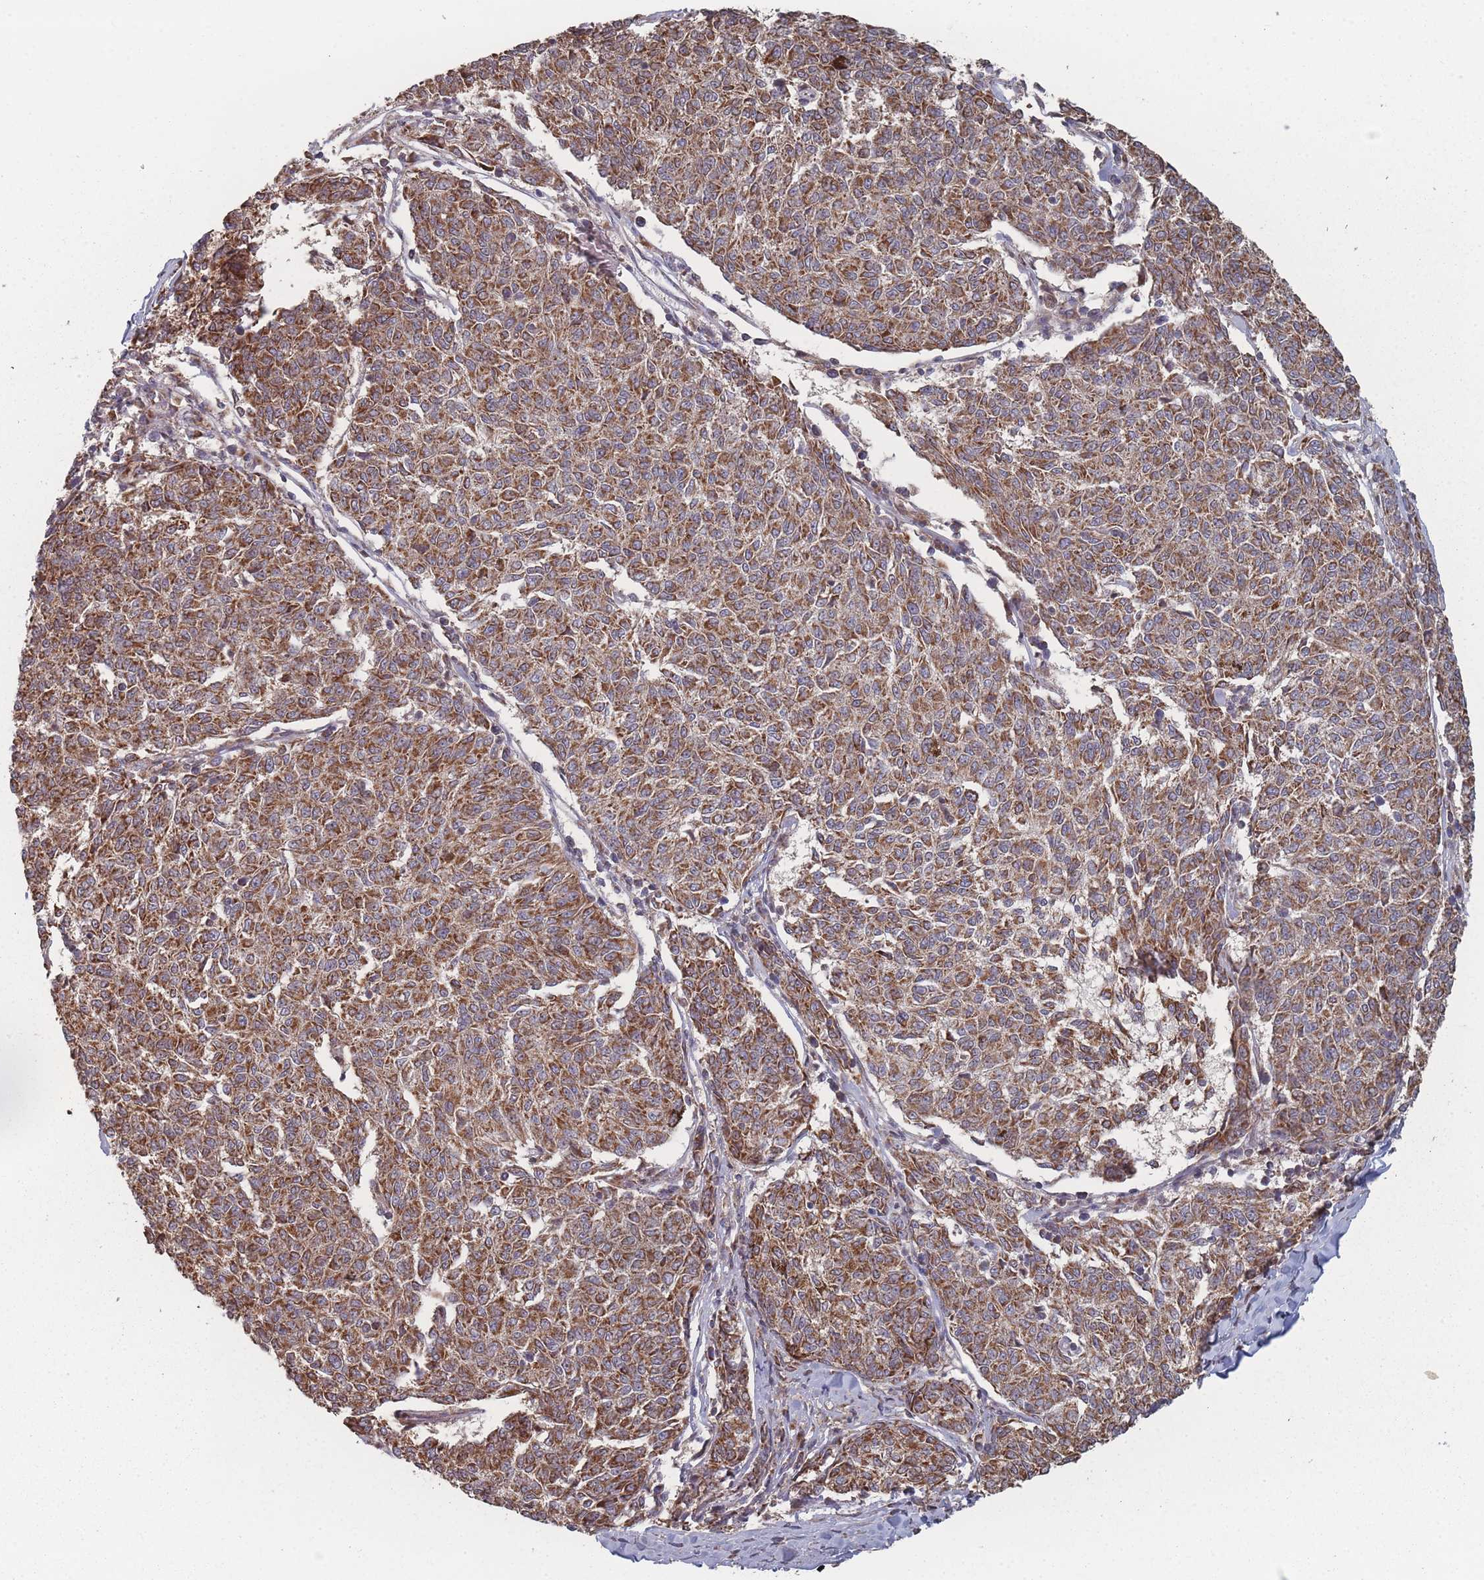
{"staining": {"intensity": "moderate", "quantity": ">75%", "location": "cytoplasmic/membranous"}, "tissue": "melanoma", "cell_type": "Tumor cells", "image_type": "cancer", "snomed": [{"axis": "morphology", "description": "Malignant melanoma, NOS"}, {"axis": "topography", "description": "Skin"}], "caption": "Immunohistochemical staining of human malignant melanoma displays moderate cytoplasmic/membranous protein staining in about >75% of tumor cells.", "gene": "PSMB3", "patient": {"sex": "female", "age": 72}}